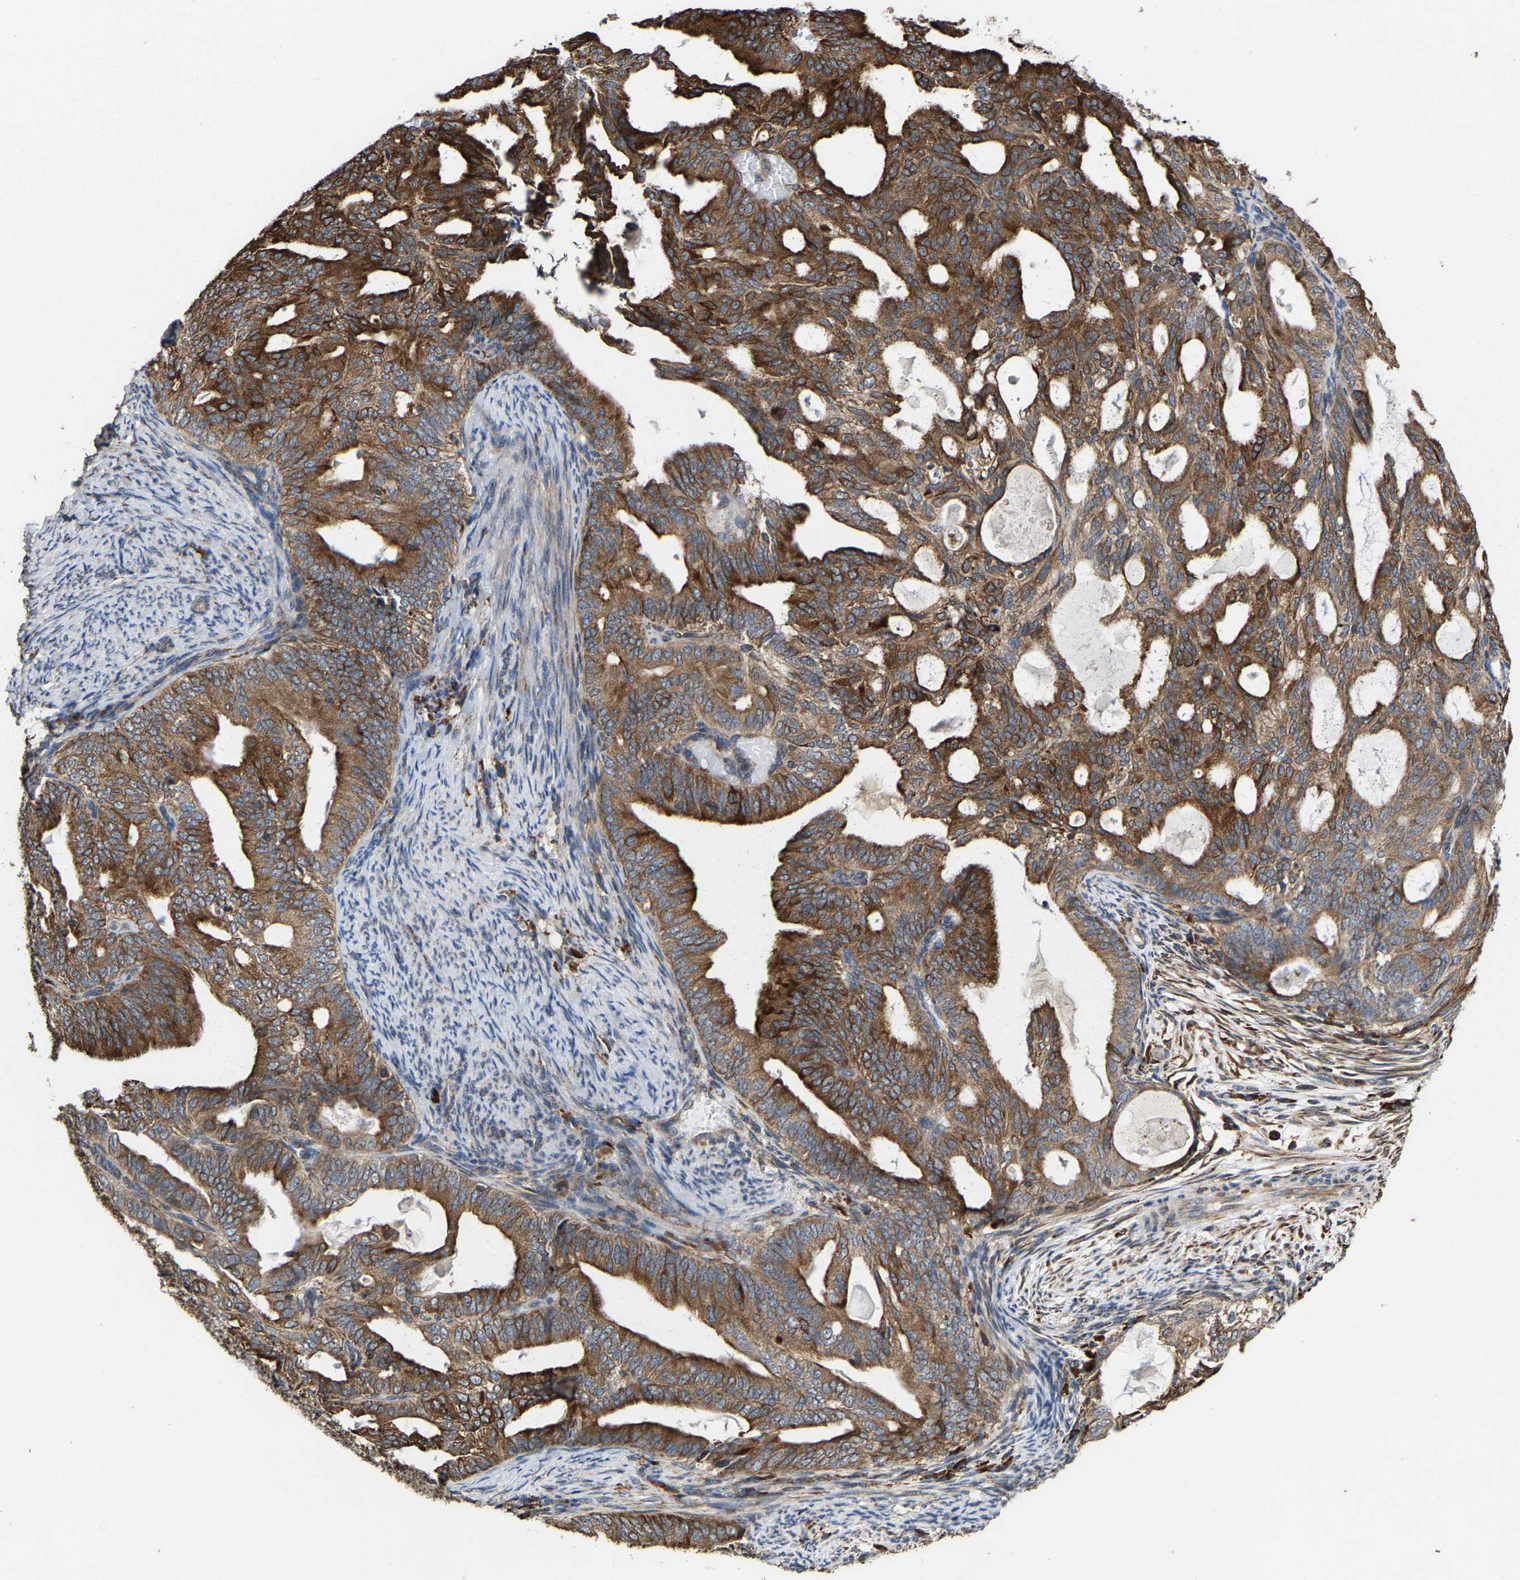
{"staining": {"intensity": "strong", "quantity": ">75%", "location": "cytoplasmic/membranous"}, "tissue": "endometrial cancer", "cell_type": "Tumor cells", "image_type": "cancer", "snomed": [{"axis": "morphology", "description": "Adenocarcinoma, NOS"}, {"axis": "topography", "description": "Endometrium"}], "caption": "Immunohistochemical staining of human endometrial cancer (adenocarcinoma) exhibits high levels of strong cytoplasmic/membranous expression in about >75% of tumor cells.", "gene": "FGD3", "patient": {"sex": "female", "age": 58}}